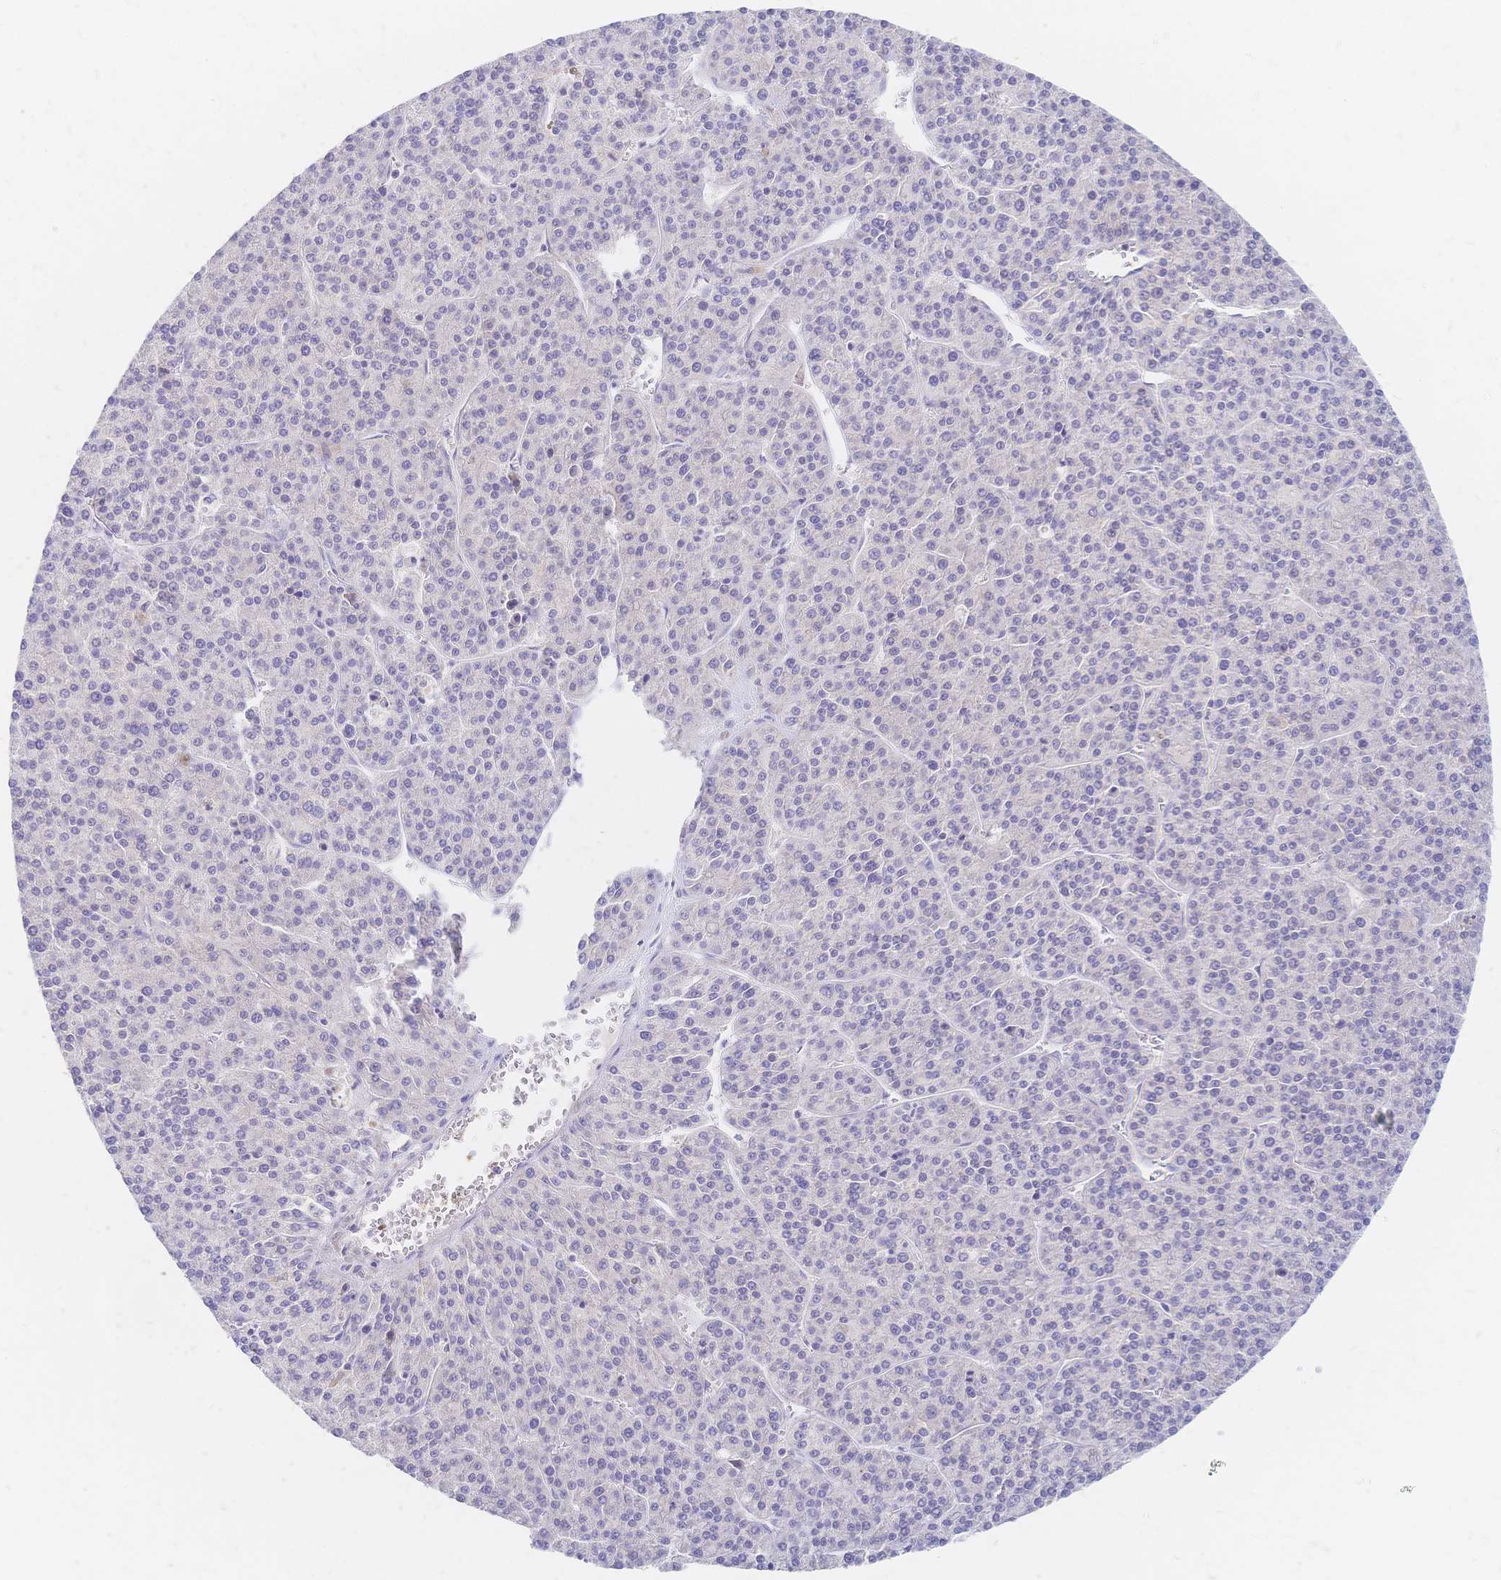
{"staining": {"intensity": "negative", "quantity": "none", "location": "none"}, "tissue": "liver cancer", "cell_type": "Tumor cells", "image_type": "cancer", "snomed": [{"axis": "morphology", "description": "Carcinoma, Hepatocellular, NOS"}, {"axis": "topography", "description": "Liver"}], "caption": "The immunohistochemistry (IHC) histopathology image has no significant positivity in tumor cells of liver hepatocellular carcinoma tissue.", "gene": "VWC2L", "patient": {"sex": "female", "age": 58}}